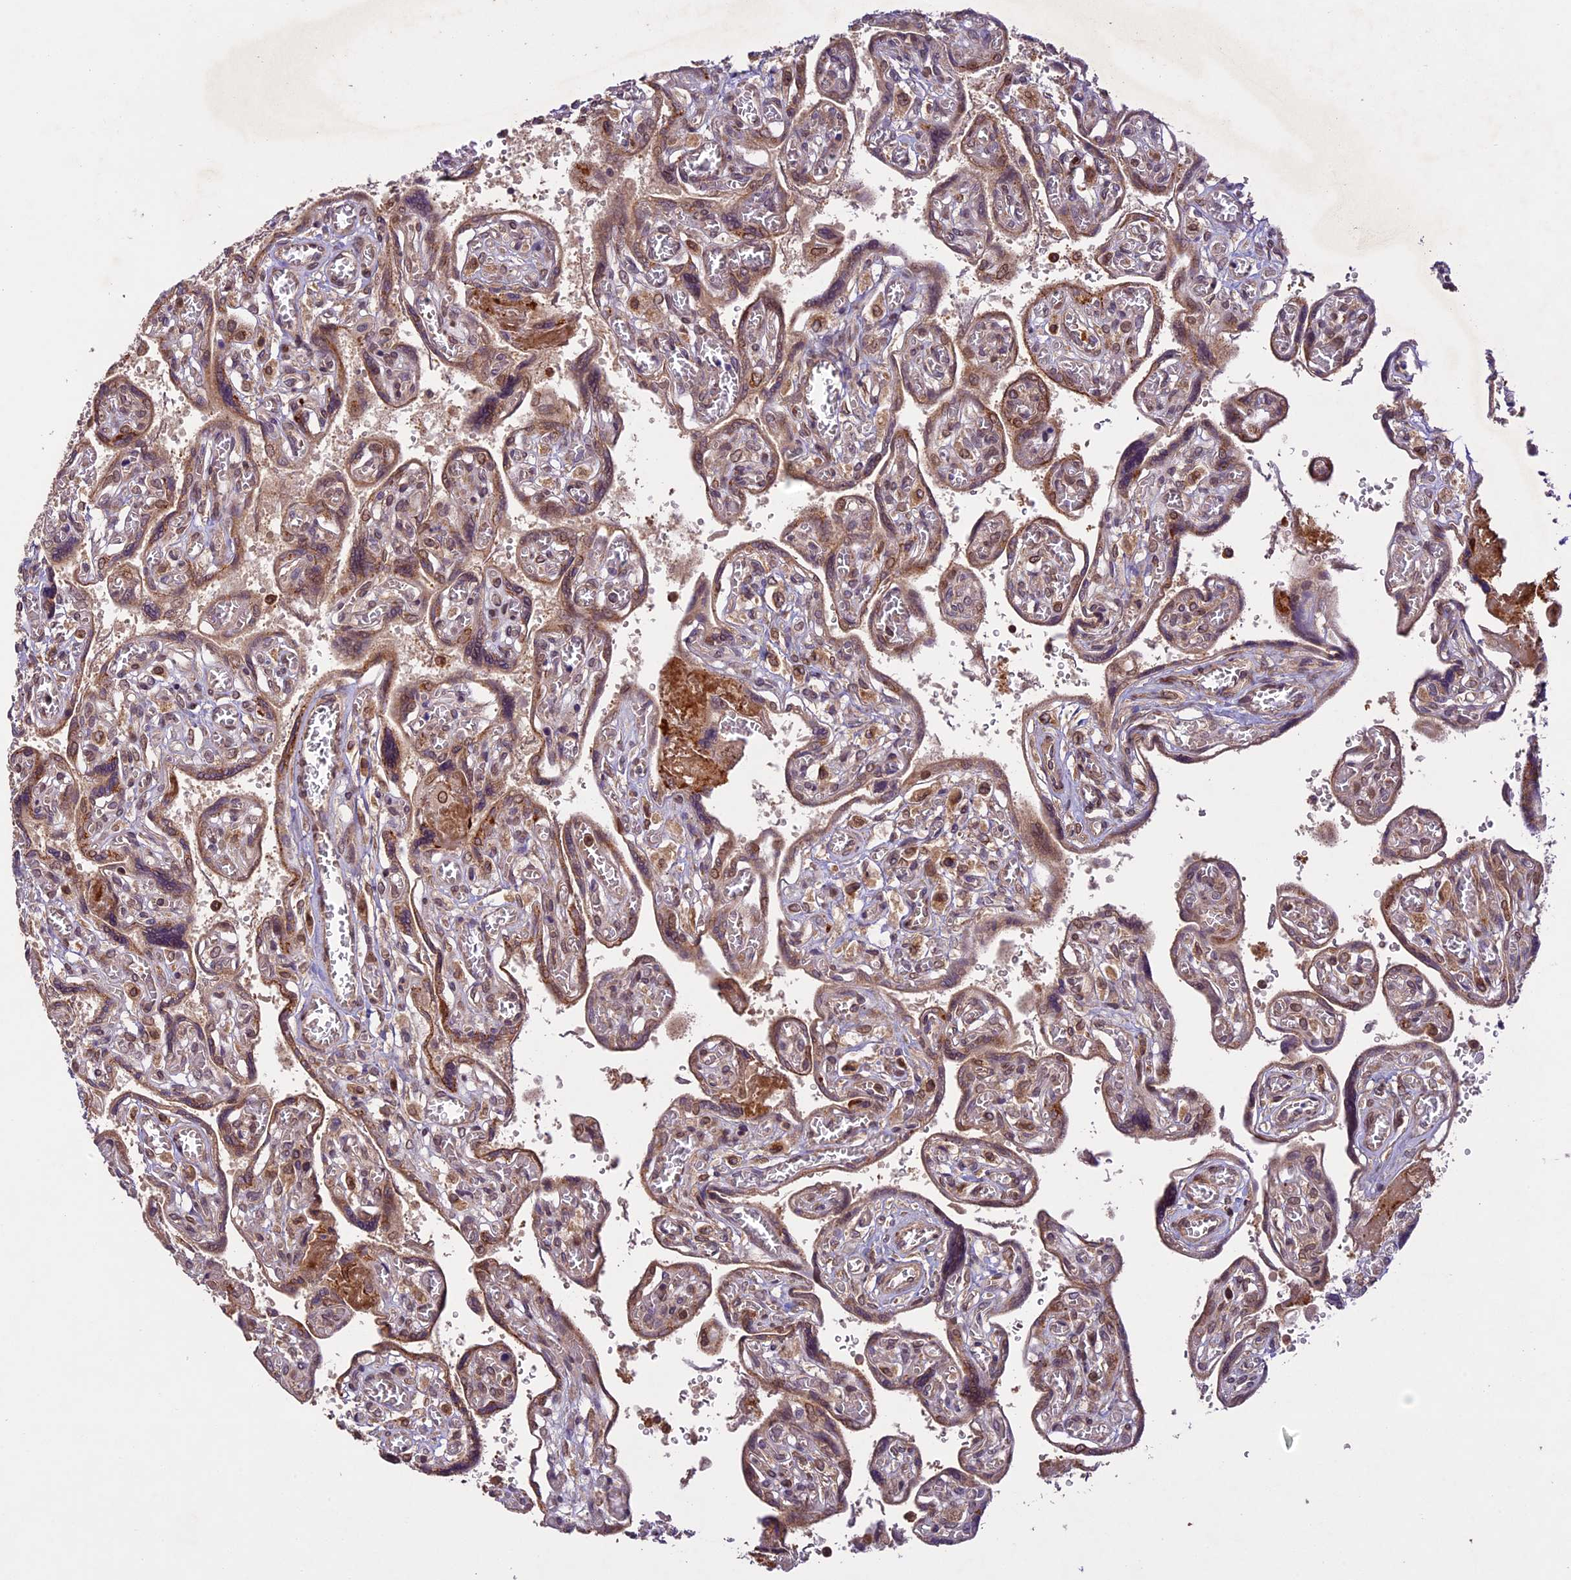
{"staining": {"intensity": "moderate", "quantity": ">75%", "location": "cytoplasmic/membranous,nuclear"}, "tissue": "placenta", "cell_type": "Trophoblastic cells", "image_type": "normal", "snomed": [{"axis": "morphology", "description": "Normal tissue, NOS"}, {"axis": "topography", "description": "Placenta"}], "caption": "DAB (3,3'-diaminobenzidine) immunohistochemical staining of normal placenta exhibits moderate cytoplasmic/membranous,nuclear protein expression in about >75% of trophoblastic cells. Immunohistochemistry (ihc) stains the protein in brown and the nuclei are stained blue.", "gene": "DGKH", "patient": {"sex": "female", "age": 39}}